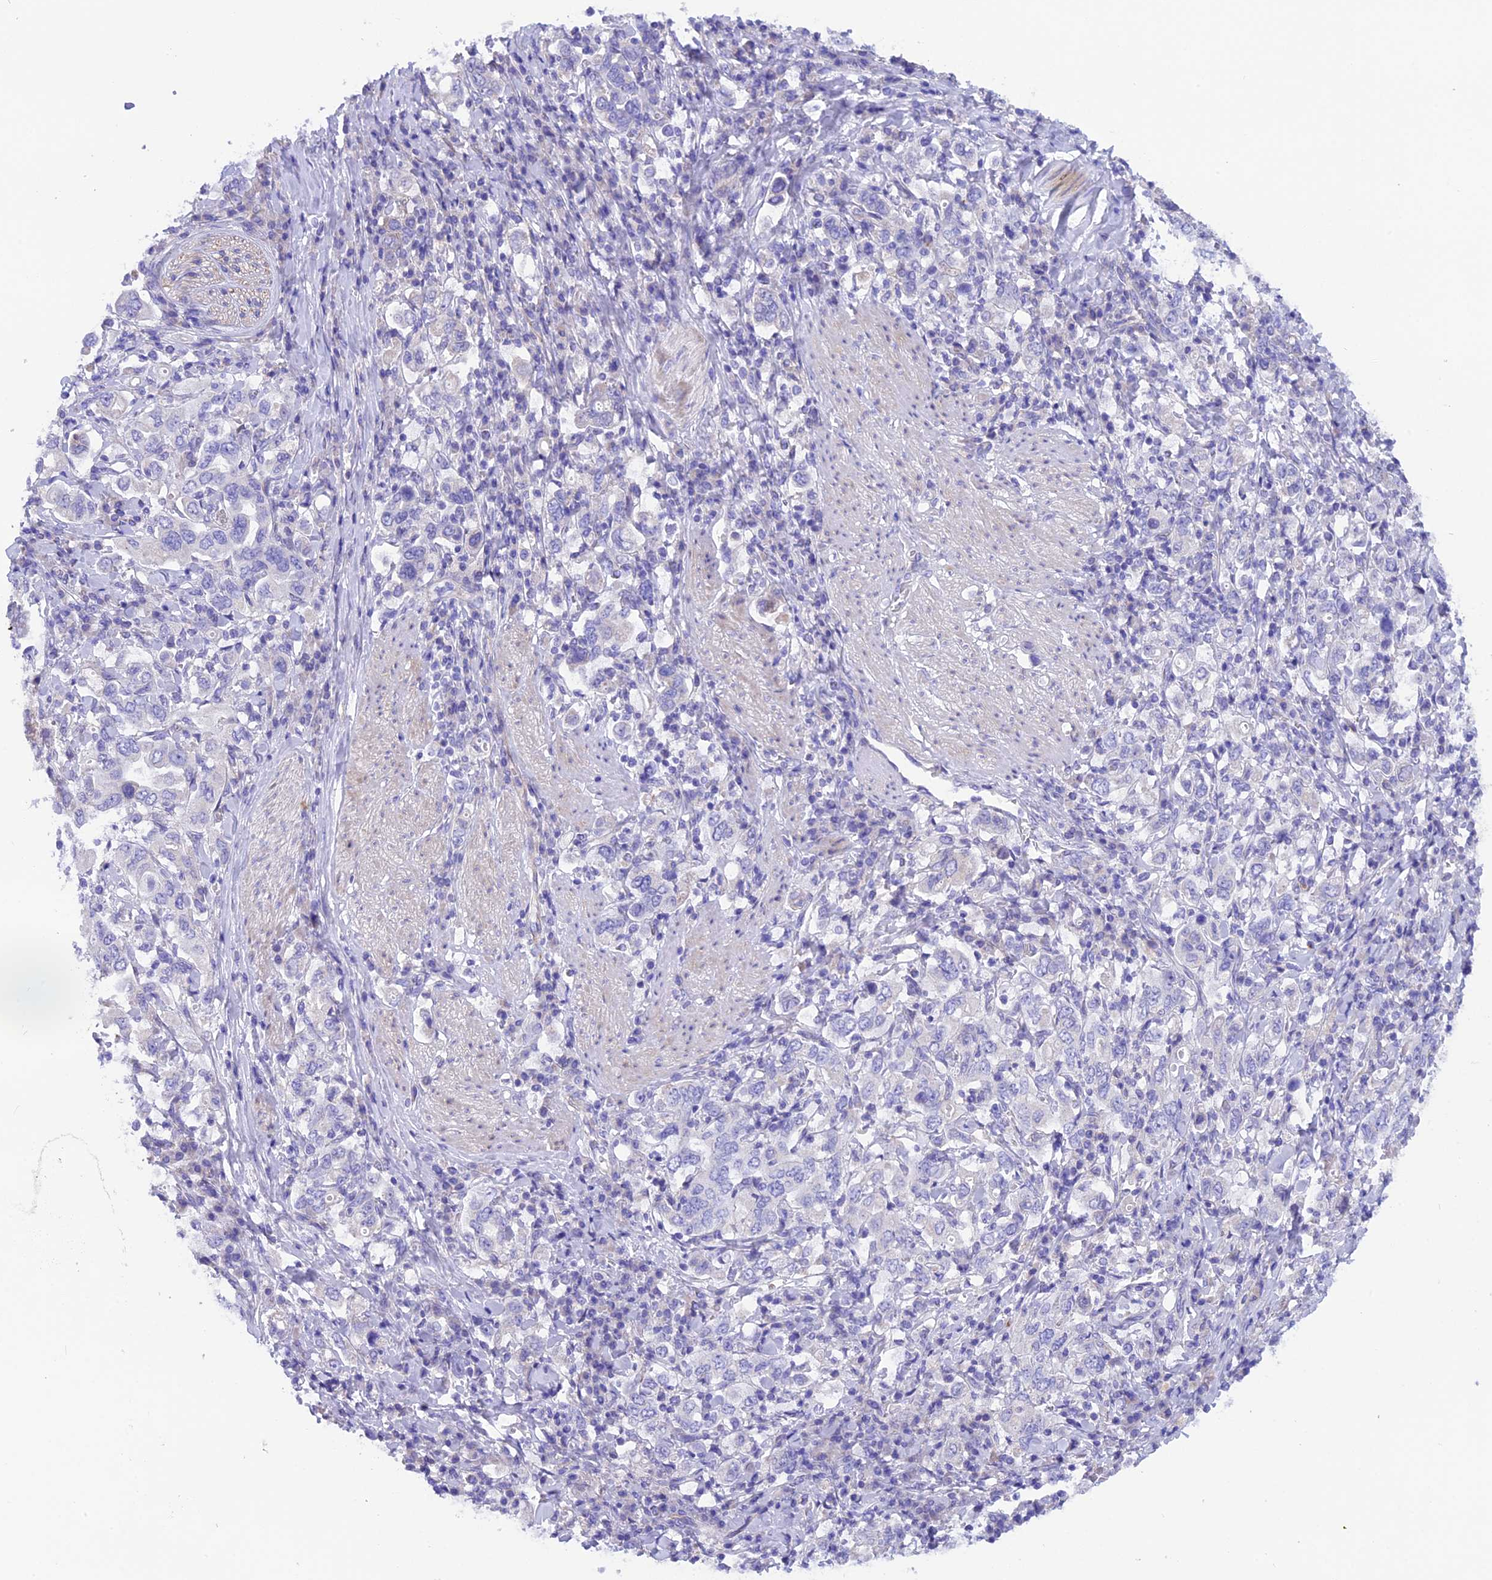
{"staining": {"intensity": "negative", "quantity": "none", "location": "none"}, "tissue": "stomach cancer", "cell_type": "Tumor cells", "image_type": "cancer", "snomed": [{"axis": "morphology", "description": "Adenocarcinoma, NOS"}, {"axis": "topography", "description": "Stomach, upper"}], "caption": "High power microscopy histopathology image of an immunohistochemistry (IHC) image of adenocarcinoma (stomach), revealing no significant positivity in tumor cells. The staining is performed using DAB brown chromogen with nuclei counter-stained in using hematoxylin.", "gene": "TMEM138", "patient": {"sex": "male", "age": 62}}